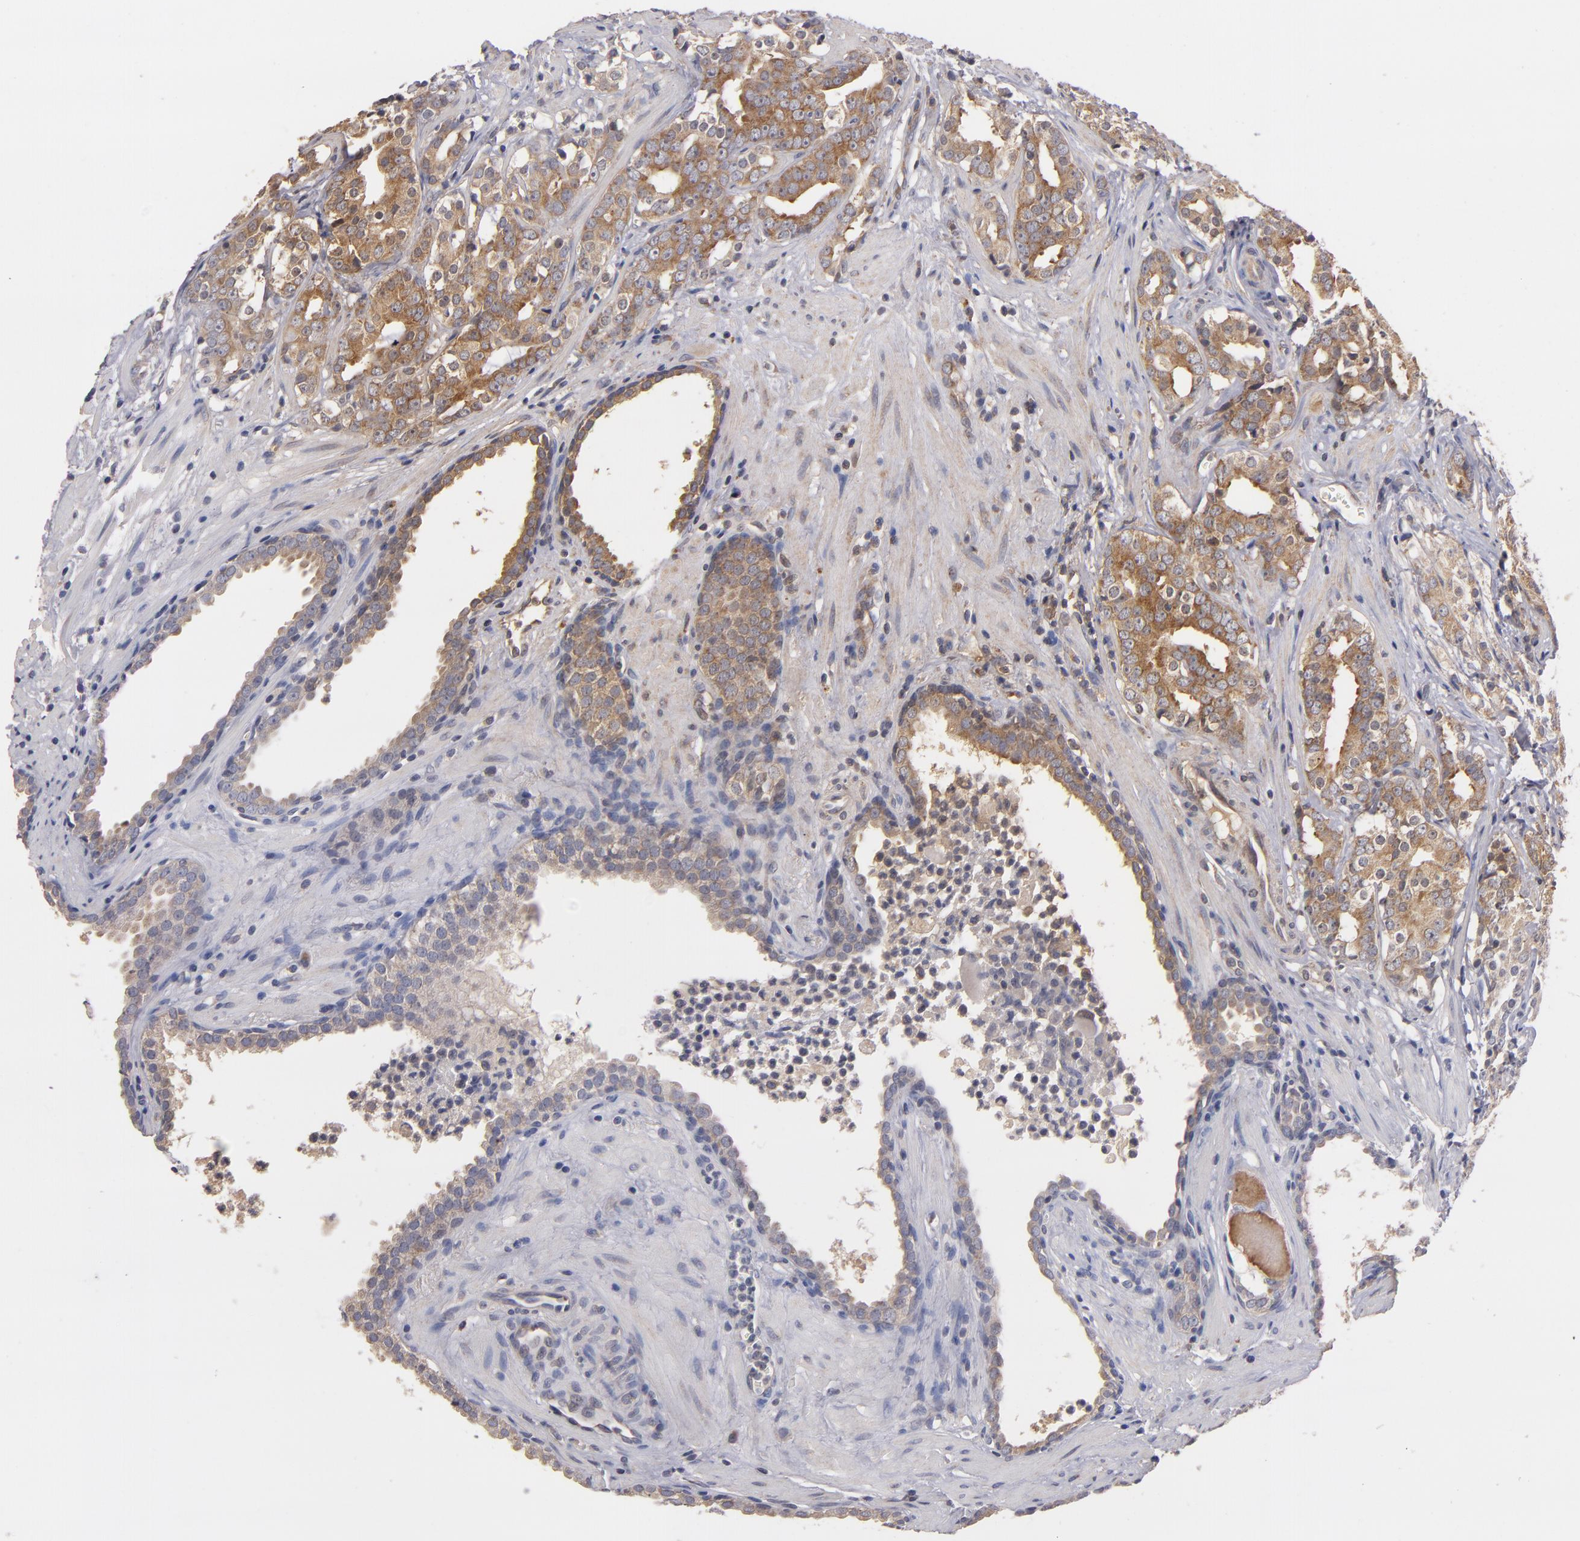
{"staining": {"intensity": "moderate", "quantity": ">75%", "location": "cytoplasmic/membranous"}, "tissue": "prostate cancer", "cell_type": "Tumor cells", "image_type": "cancer", "snomed": [{"axis": "morphology", "description": "Adenocarcinoma, Low grade"}, {"axis": "topography", "description": "Prostate"}], "caption": "Moderate cytoplasmic/membranous staining is appreciated in approximately >75% of tumor cells in prostate low-grade adenocarcinoma.", "gene": "UPF3B", "patient": {"sex": "male", "age": 59}}